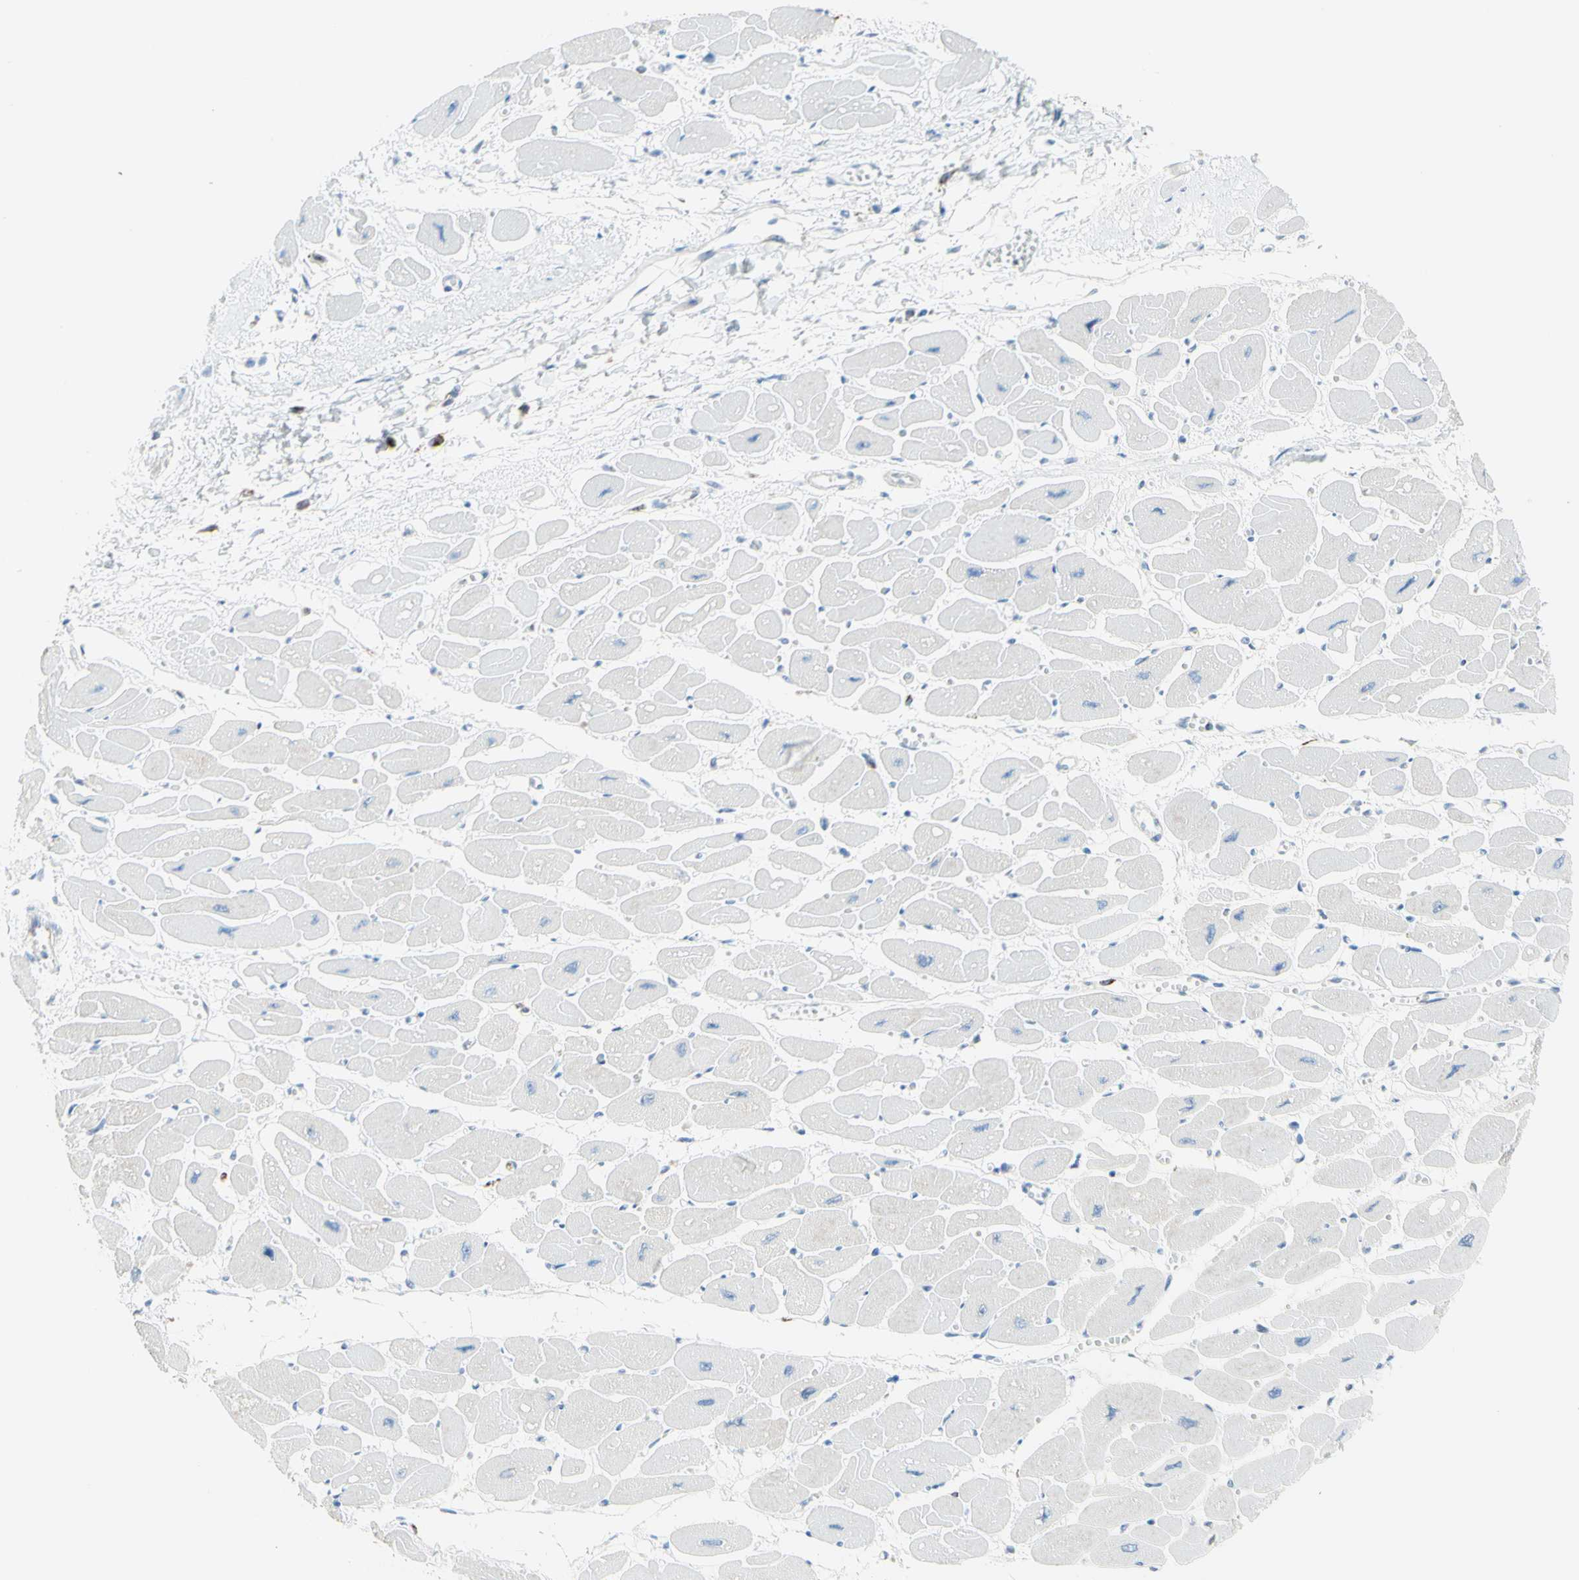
{"staining": {"intensity": "negative", "quantity": "none", "location": "none"}, "tissue": "heart muscle", "cell_type": "Cardiomyocytes", "image_type": "normal", "snomed": [{"axis": "morphology", "description": "Normal tissue, NOS"}, {"axis": "topography", "description": "Heart"}], "caption": "IHC histopathology image of unremarkable human heart muscle stained for a protein (brown), which shows no expression in cardiomyocytes.", "gene": "CYSLTR1", "patient": {"sex": "female", "age": 54}}